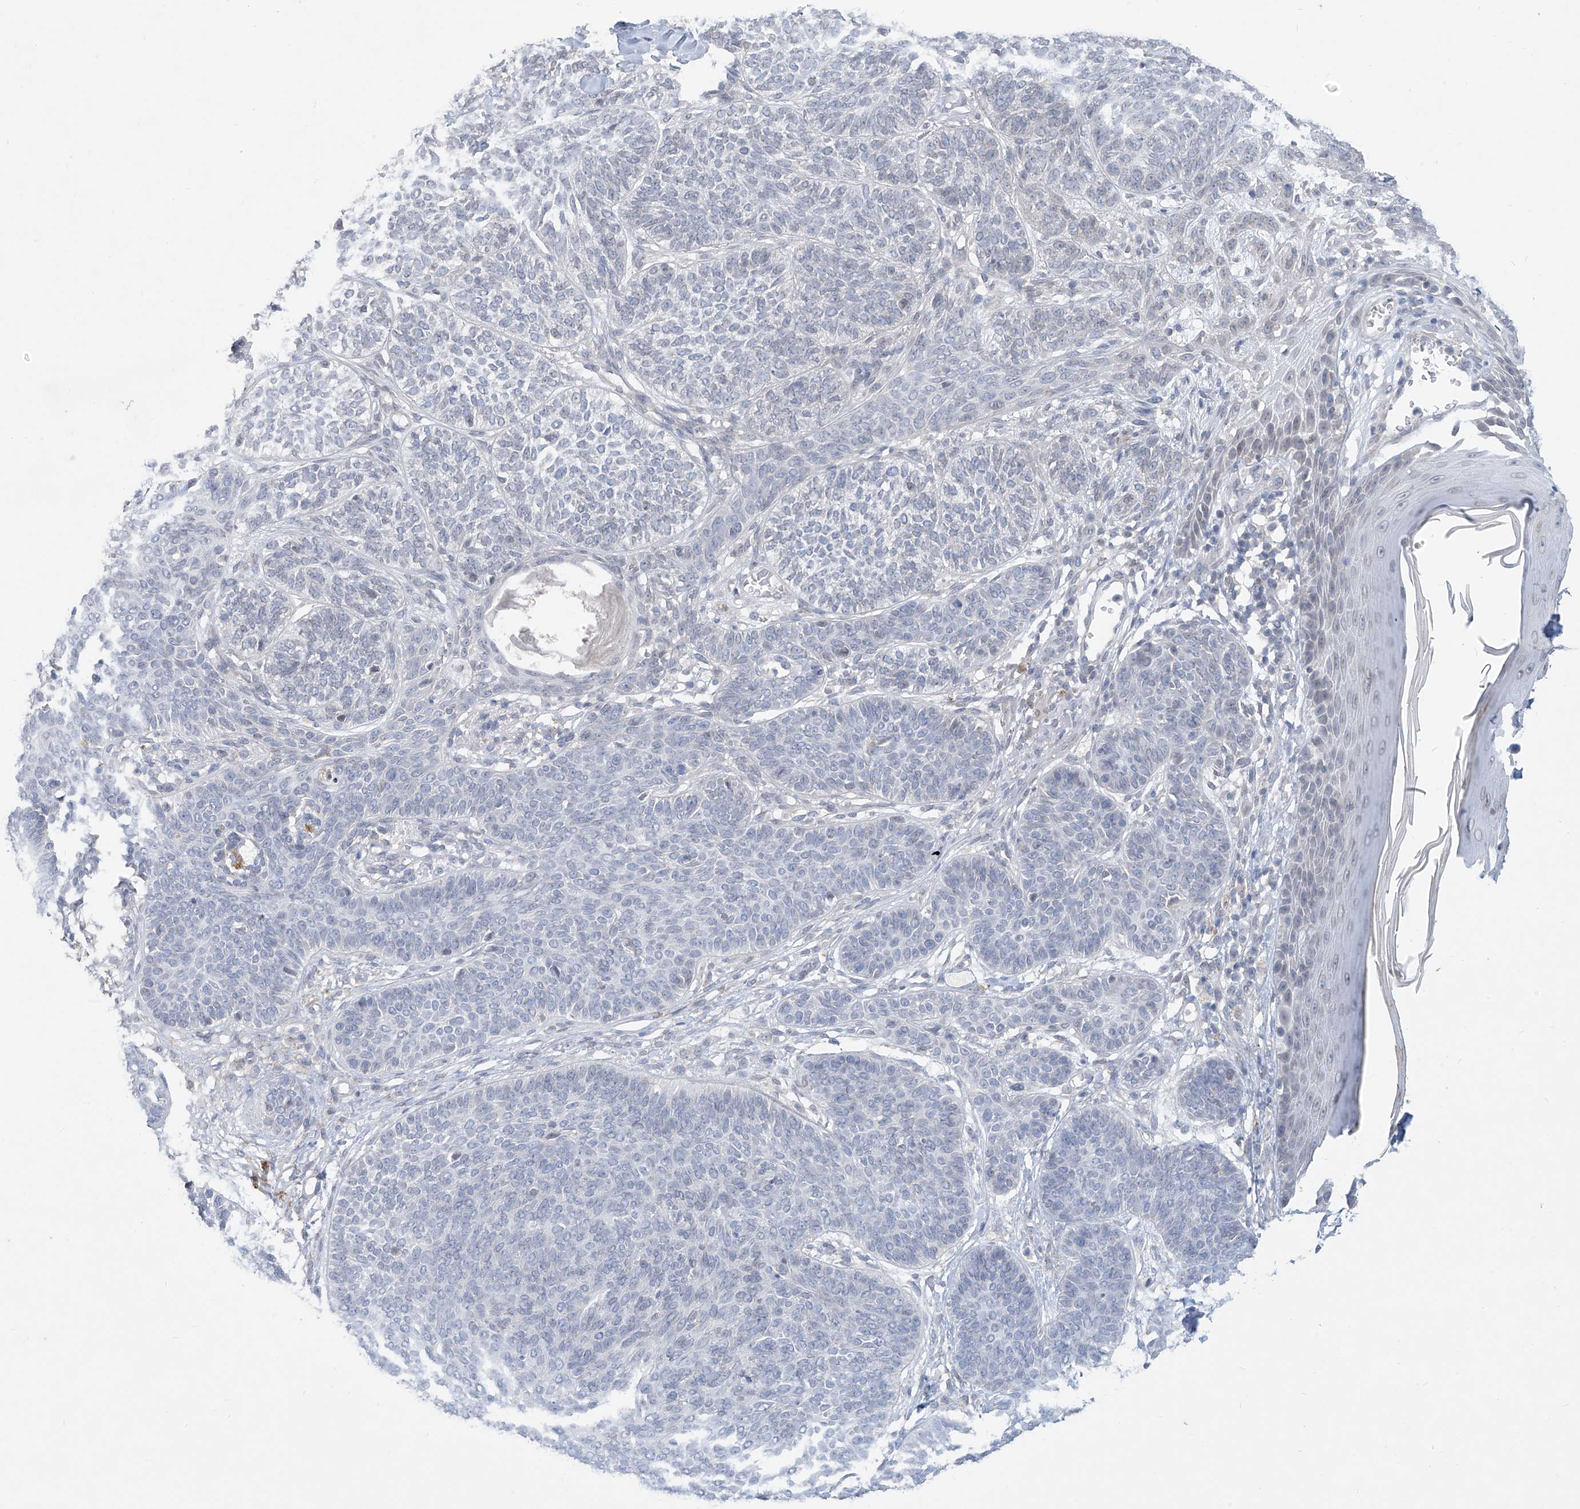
{"staining": {"intensity": "negative", "quantity": "none", "location": "none"}, "tissue": "skin cancer", "cell_type": "Tumor cells", "image_type": "cancer", "snomed": [{"axis": "morphology", "description": "Basal cell carcinoma"}, {"axis": "topography", "description": "Skin"}], "caption": "There is no significant positivity in tumor cells of basal cell carcinoma (skin).", "gene": "KRTAP25-1", "patient": {"sex": "male", "age": 85}}